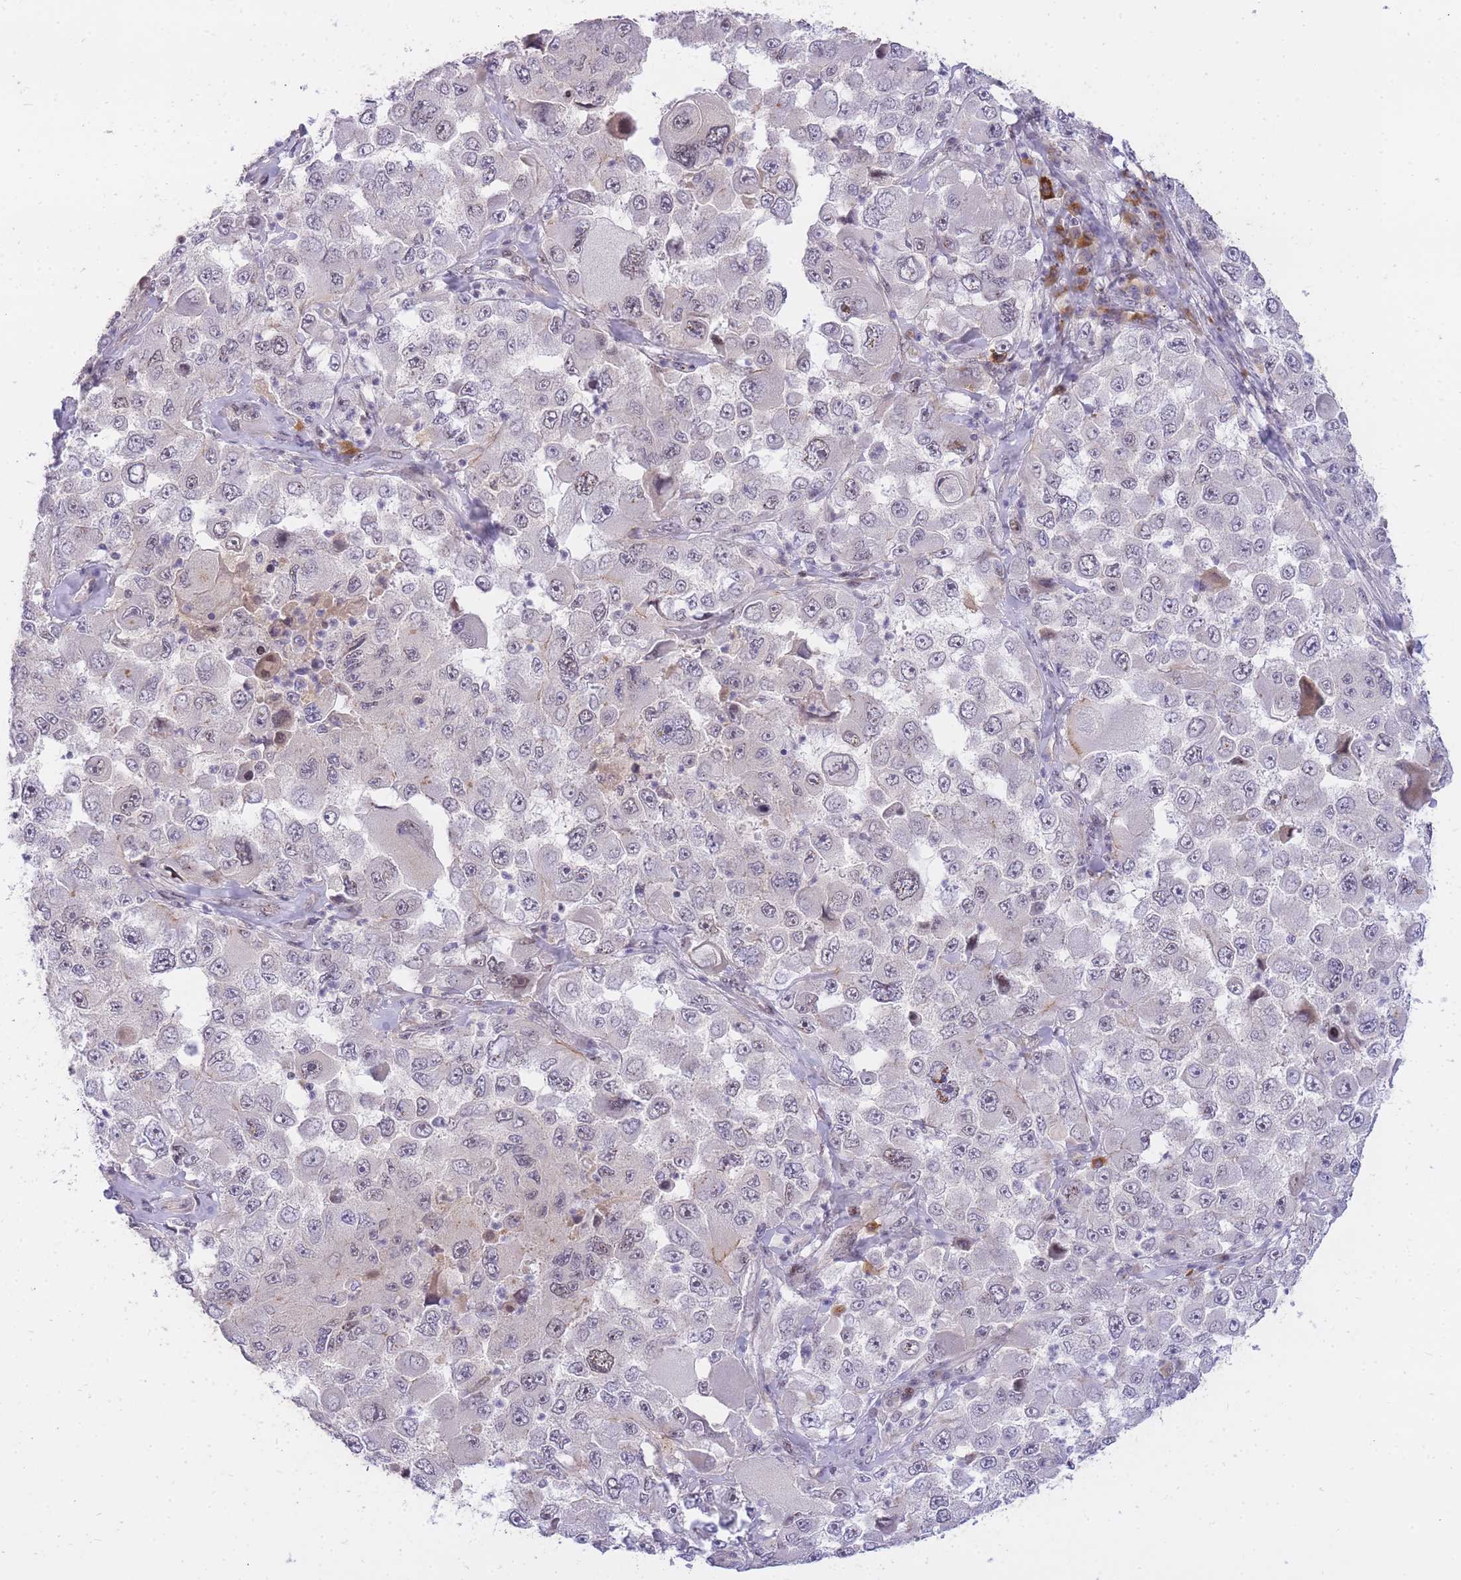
{"staining": {"intensity": "negative", "quantity": "none", "location": "none"}, "tissue": "melanoma", "cell_type": "Tumor cells", "image_type": "cancer", "snomed": [{"axis": "morphology", "description": "Malignant melanoma, Metastatic site"}, {"axis": "topography", "description": "Lymph node"}], "caption": "This is an IHC histopathology image of malignant melanoma (metastatic site). There is no staining in tumor cells.", "gene": "TLE2", "patient": {"sex": "male", "age": 62}}